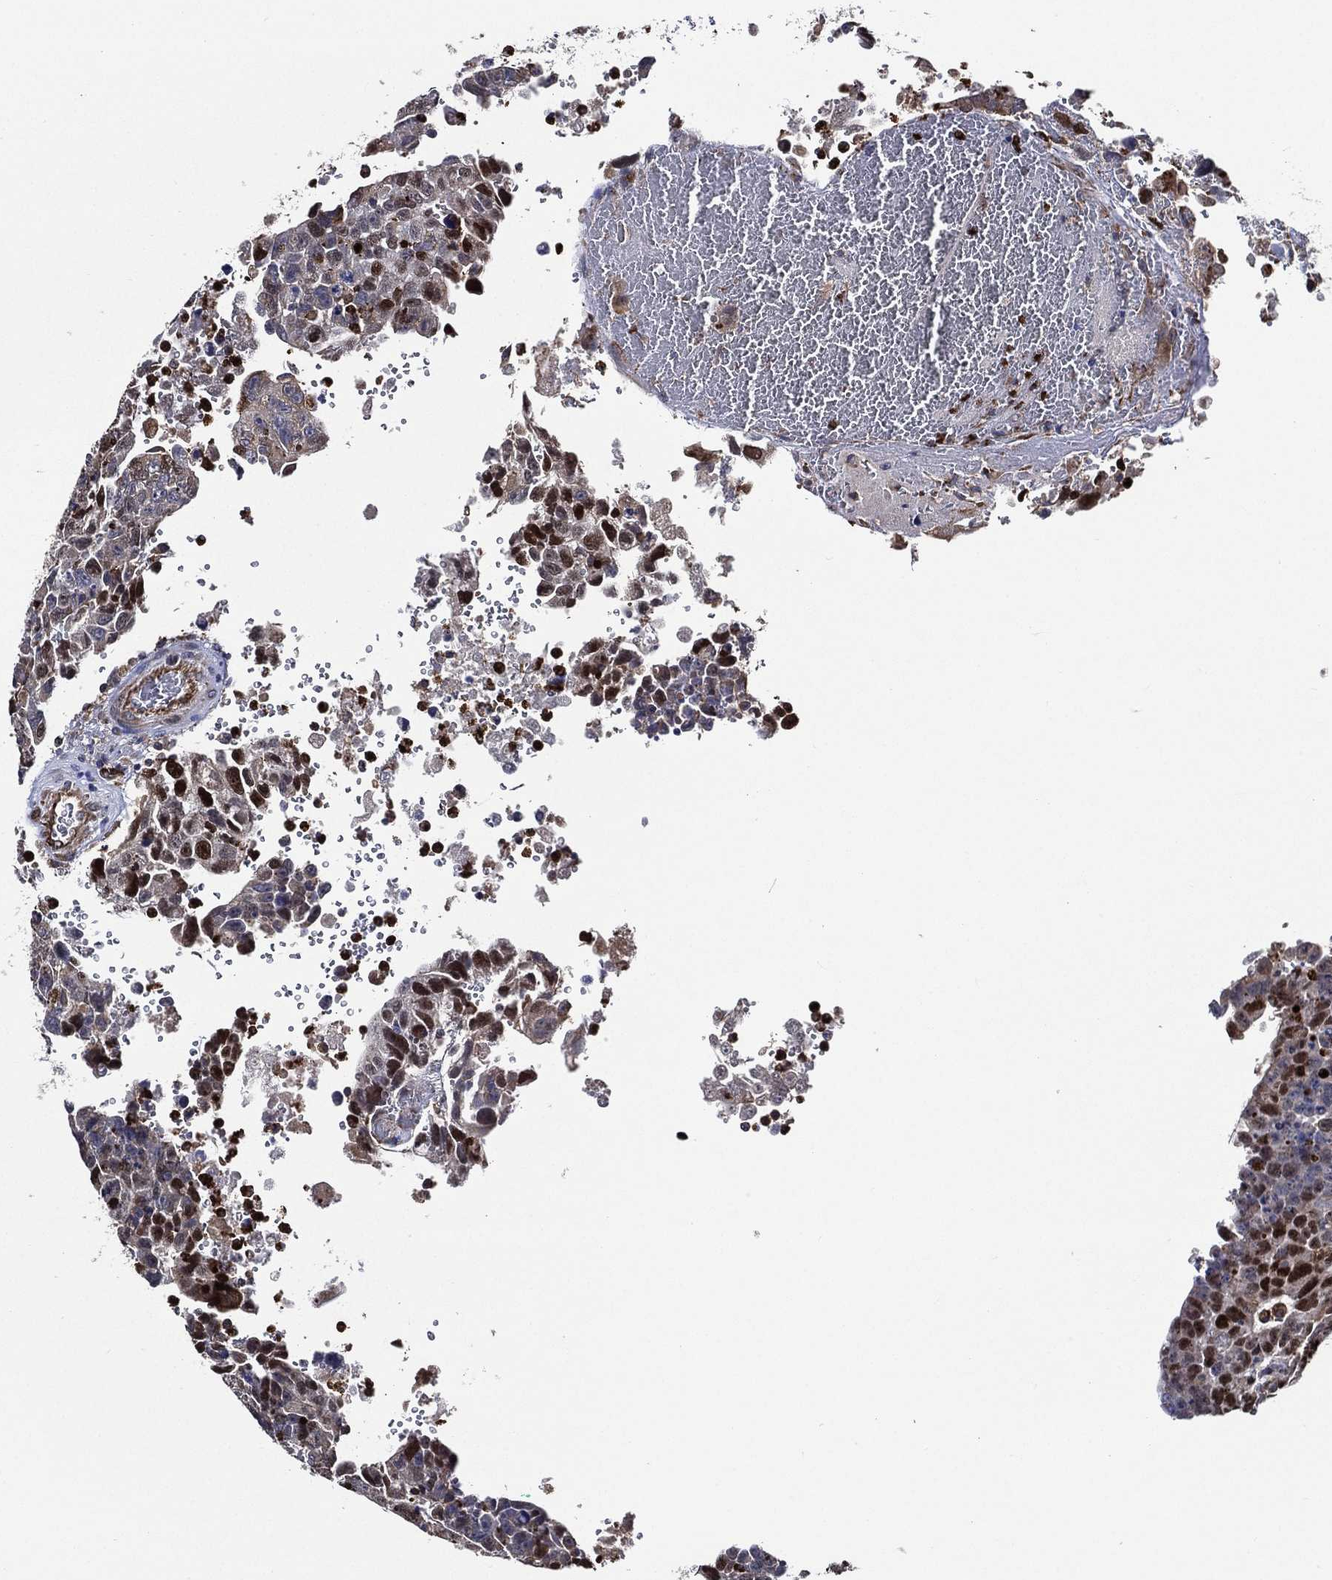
{"staining": {"intensity": "moderate", "quantity": "<25%", "location": "nuclear"}, "tissue": "testis cancer", "cell_type": "Tumor cells", "image_type": "cancer", "snomed": [{"axis": "morphology", "description": "Carcinoma, Embryonal, NOS"}, {"axis": "topography", "description": "Testis"}], "caption": "Moderate nuclear expression is identified in approximately <25% of tumor cells in embryonal carcinoma (testis).", "gene": "KIF20B", "patient": {"sex": "male", "age": 24}}